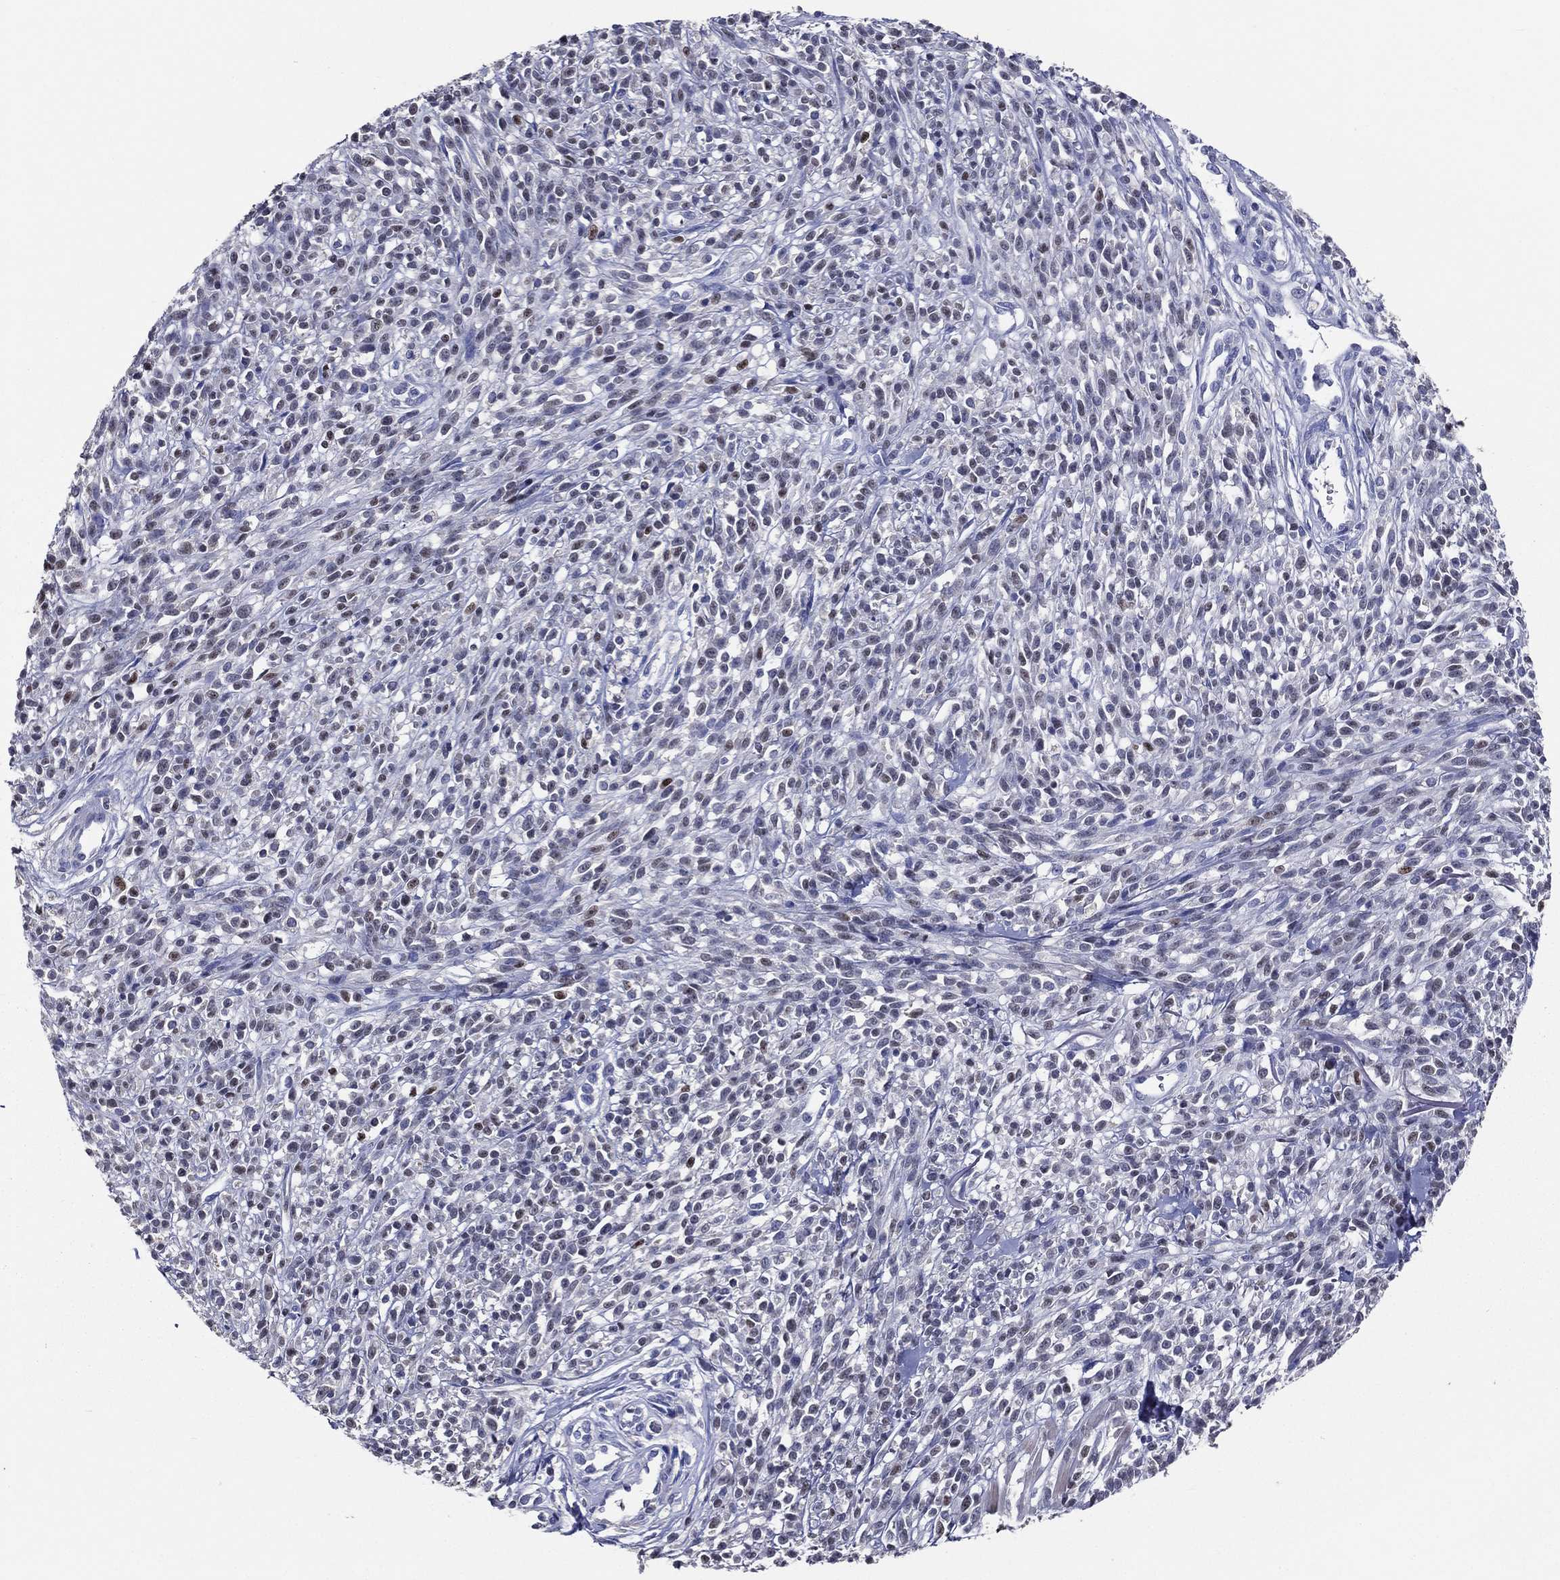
{"staining": {"intensity": "weak", "quantity": "<25%", "location": "nuclear"}, "tissue": "melanoma", "cell_type": "Tumor cells", "image_type": "cancer", "snomed": [{"axis": "morphology", "description": "Malignant melanoma, NOS"}, {"axis": "topography", "description": "Skin"}, {"axis": "topography", "description": "Skin of trunk"}], "caption": "The immunohistochemistry histopathology image has no significant expression in tumor cells of malignant melanoma tissue. Brightfield microscopy of immunohistochemistry (IHC) stained with DAB (brown) and hematoxylin (blue), captured at high magnification.", "gene": "TFAP2A", "patient": {"sex": "male", "age": 74}}